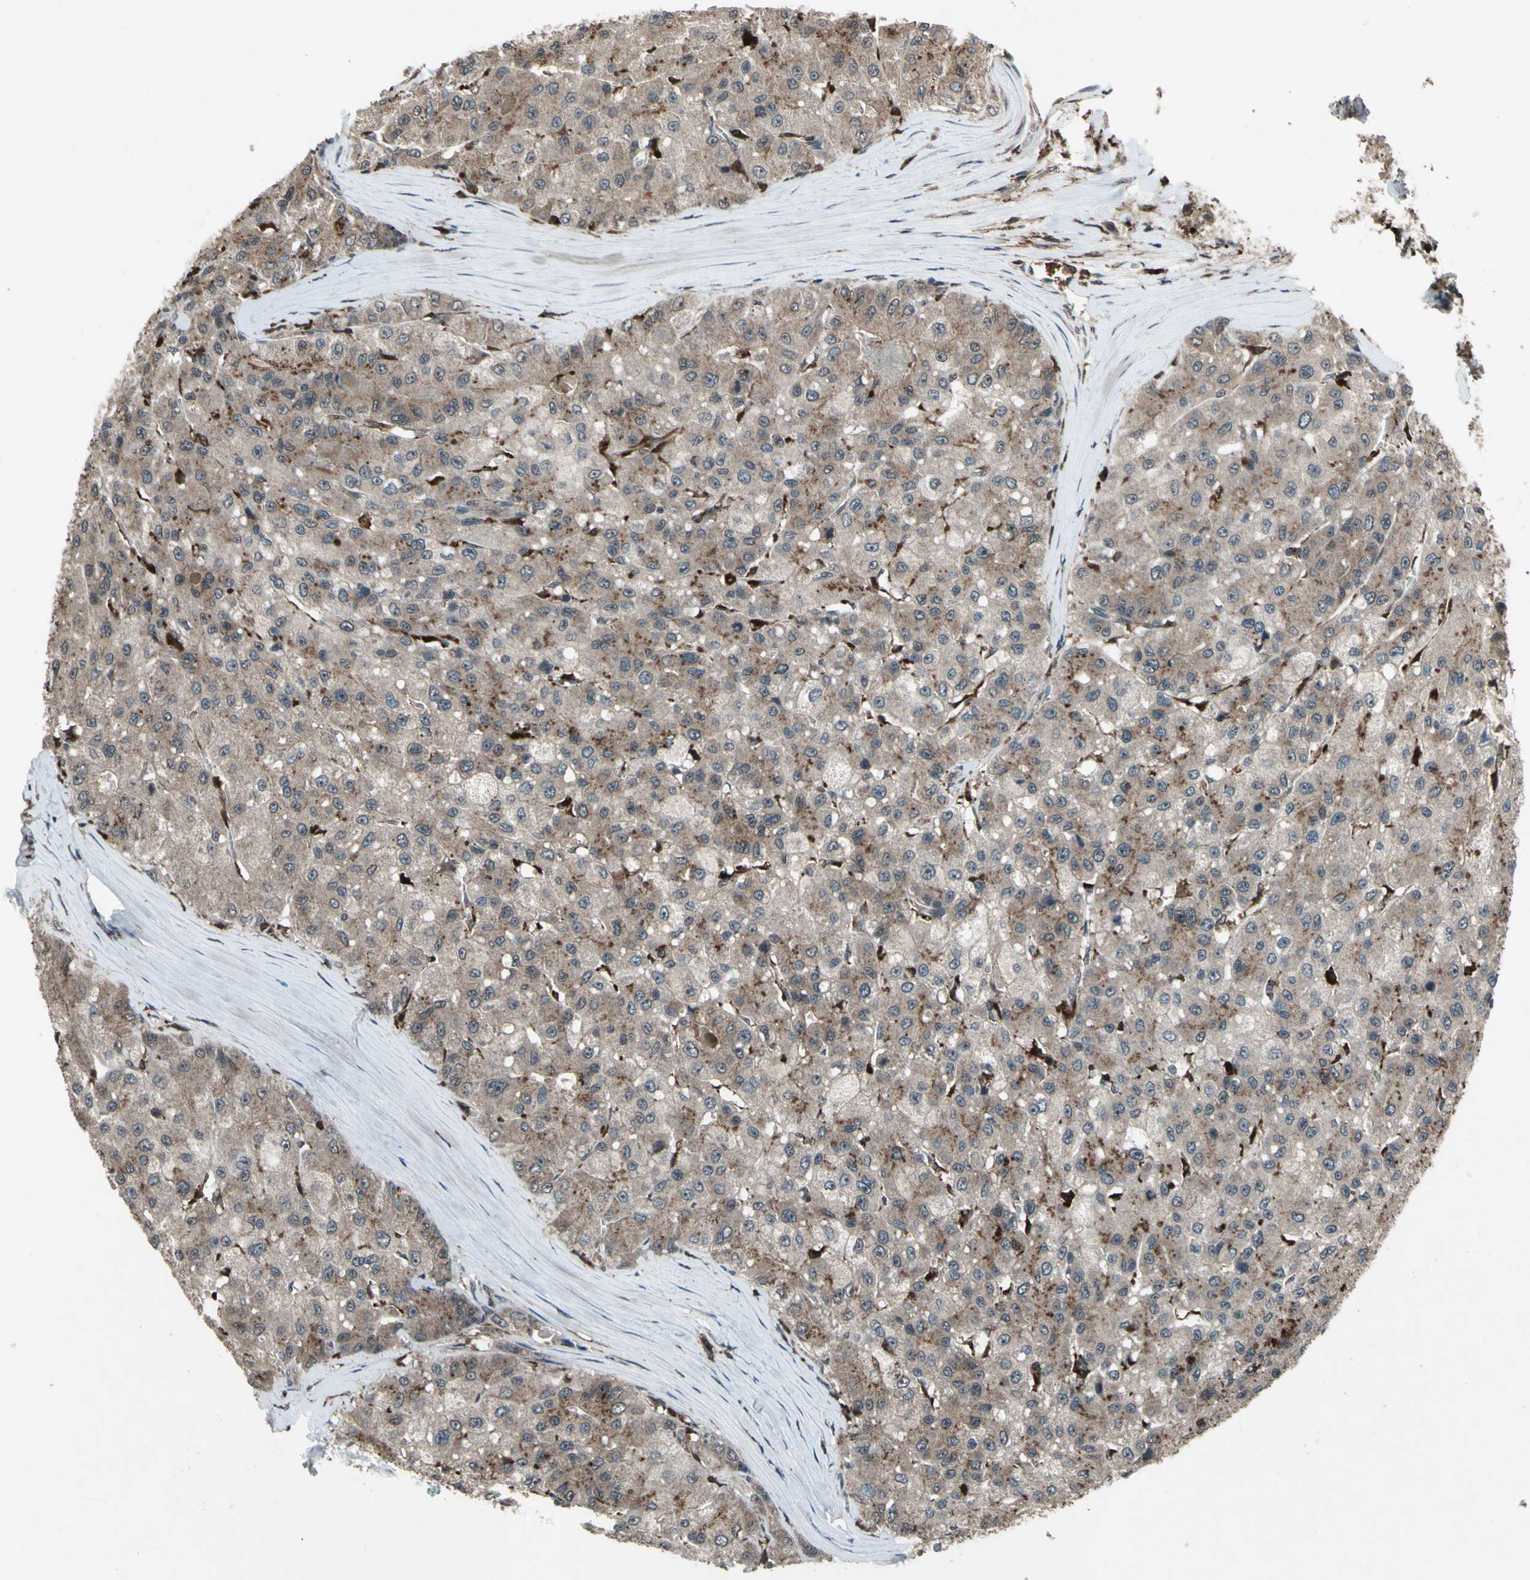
{"staining": {"intensity": "moderate", "quantity": ">75%", "location": "cytoplasmic/membranous"}, "tissue": "liver cancer", "cell_type": "Tumor cells", "image_type": "cancer", "snomed": [{"axis": "morphology", "description": "Carcinoma, Hepatocellular, NOS"}, {"axis": "topography", "description": "Liver"}], "caption": "Immunohistochemical staining of human liver hepatocellular carcinoma reveals medium levels of moderate cytoplasmic/membranous positivity in about >75% of tumor cells.", "gene": "PYCARD", "patient": {"sex": "male", "age": 80}}